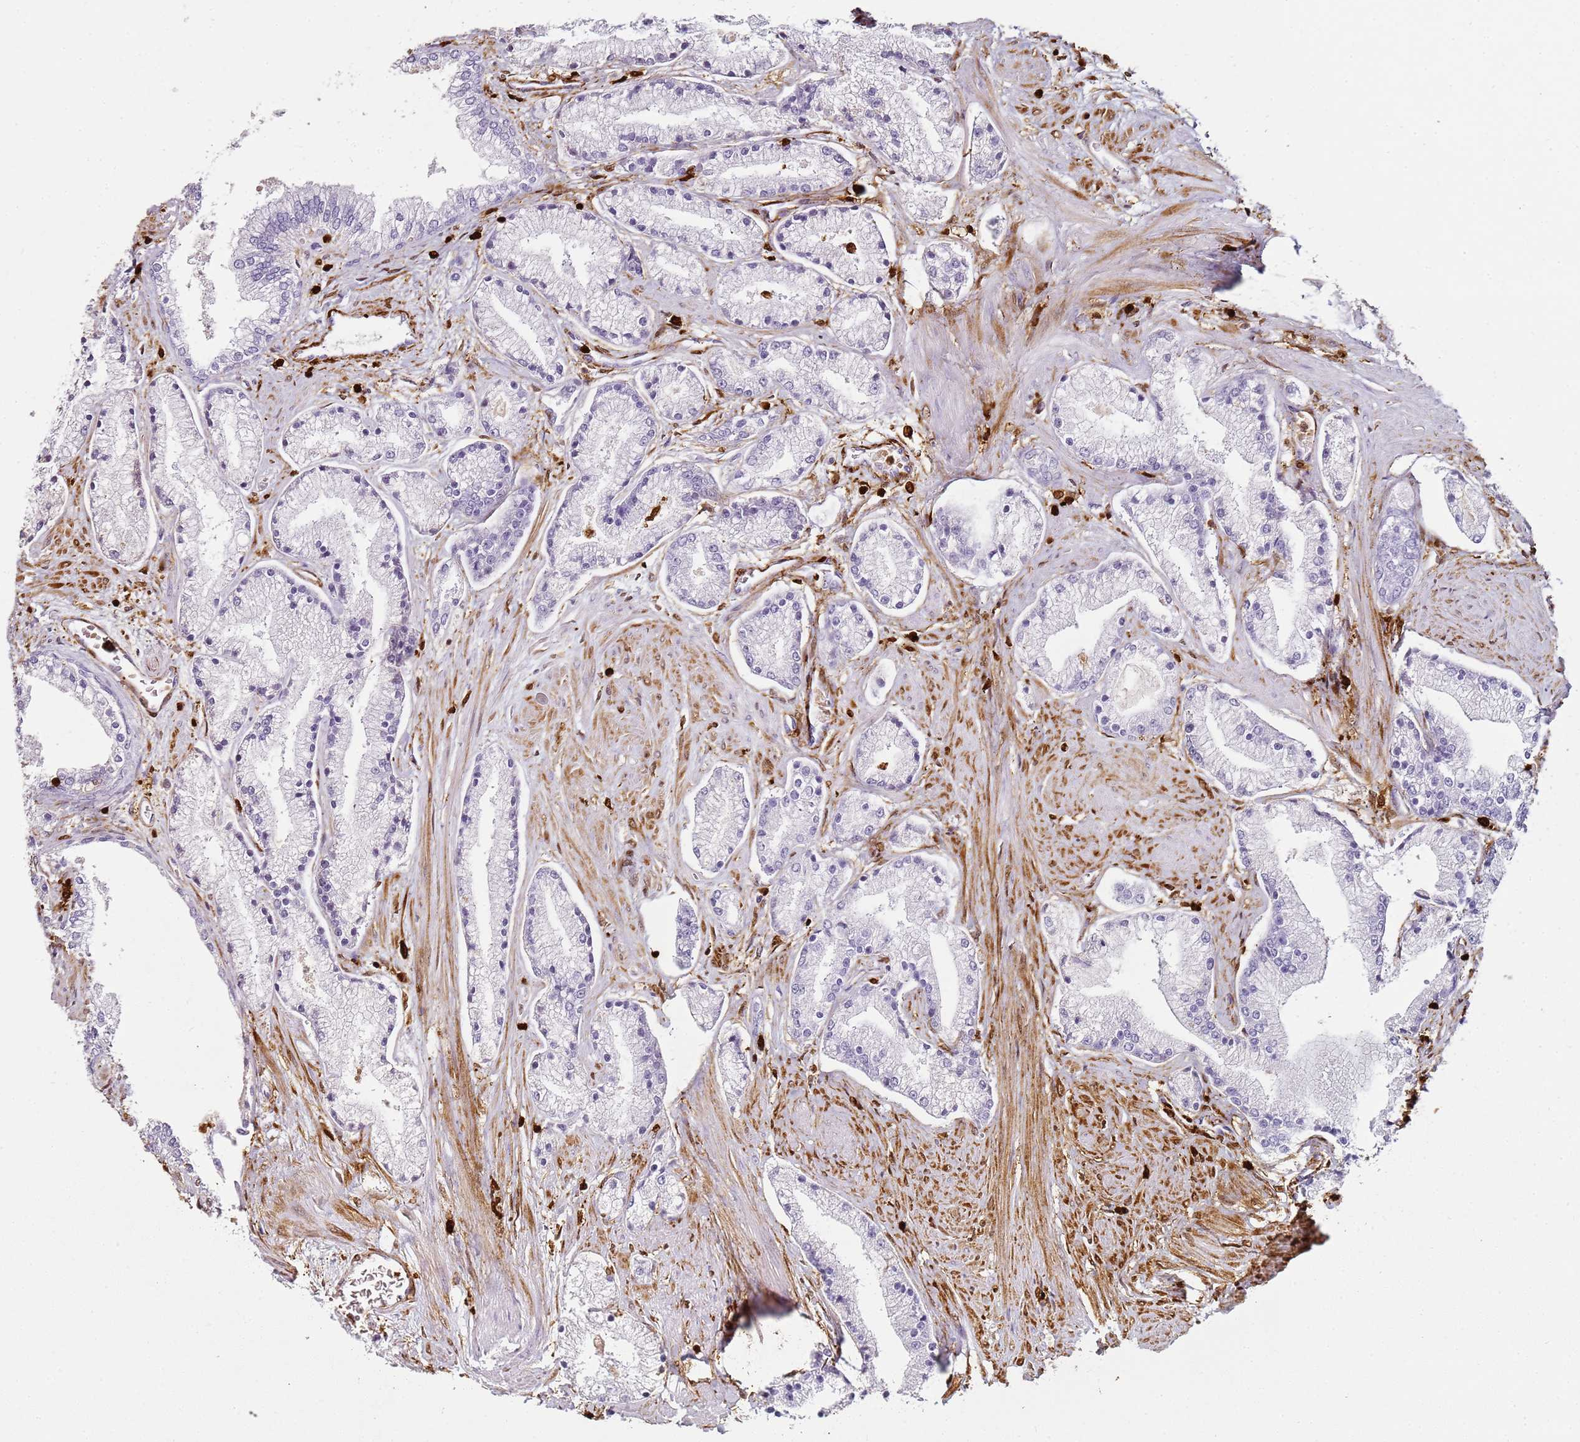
{"staining": {"intensity": "negative", "quantity": "none", "location": "none"}, "tissue": "prostate cancer", "cell_type": "Tumor cells", "image_type": "cancer", "snomed": [{"axis": "morphology", "description": "Adenocarcinoma, High grade"}, {"axis": "topography", "description": "Prostate"}], "caption": "Tumor cells are negative for protein expression in human prostate high-grade adenocarcinoma.", "gene": "S100A4", "patient": {"sex": "male", "age": 67}}